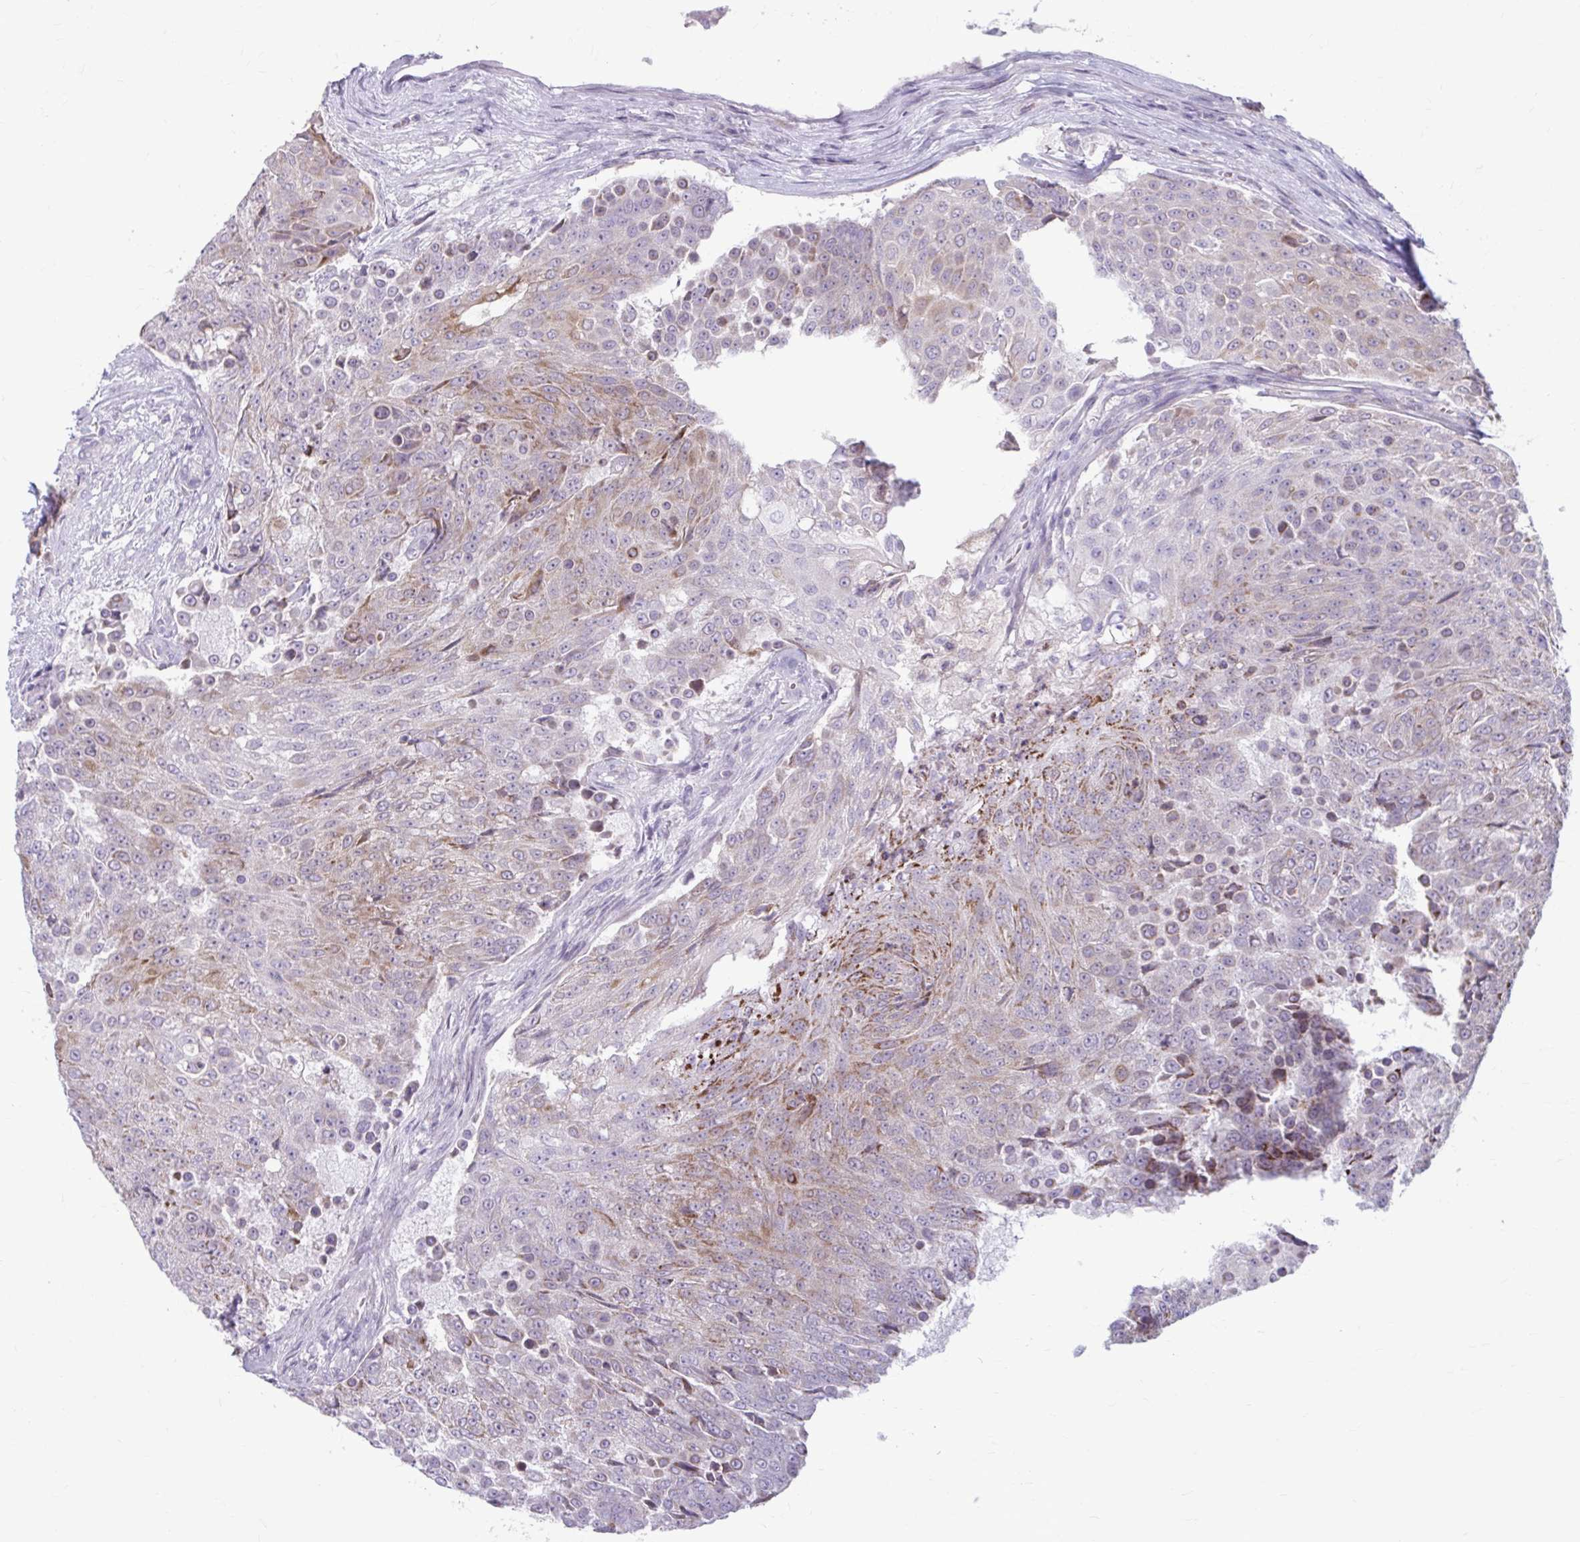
{"staining": {"intensity": "strong", "quantity": "<25%", "location": "cytoplasmic/membranous"}, "tissue": "urothelial cancer", "cell_type": "Tumor cells", "image_type": "cancer", "snomed": [{"axis": "morphology", "description": "Urothelial carcinoma, High grade"}, {"axis": "topography", "description": "Urinary bladder"}], "caption": "Human urothelial carcinoma (high-grade) stained with a protein marker shows strong staining in tumor cells.", "gene": "MSMO1", "patient": {"sex": "female", "age": 63}}